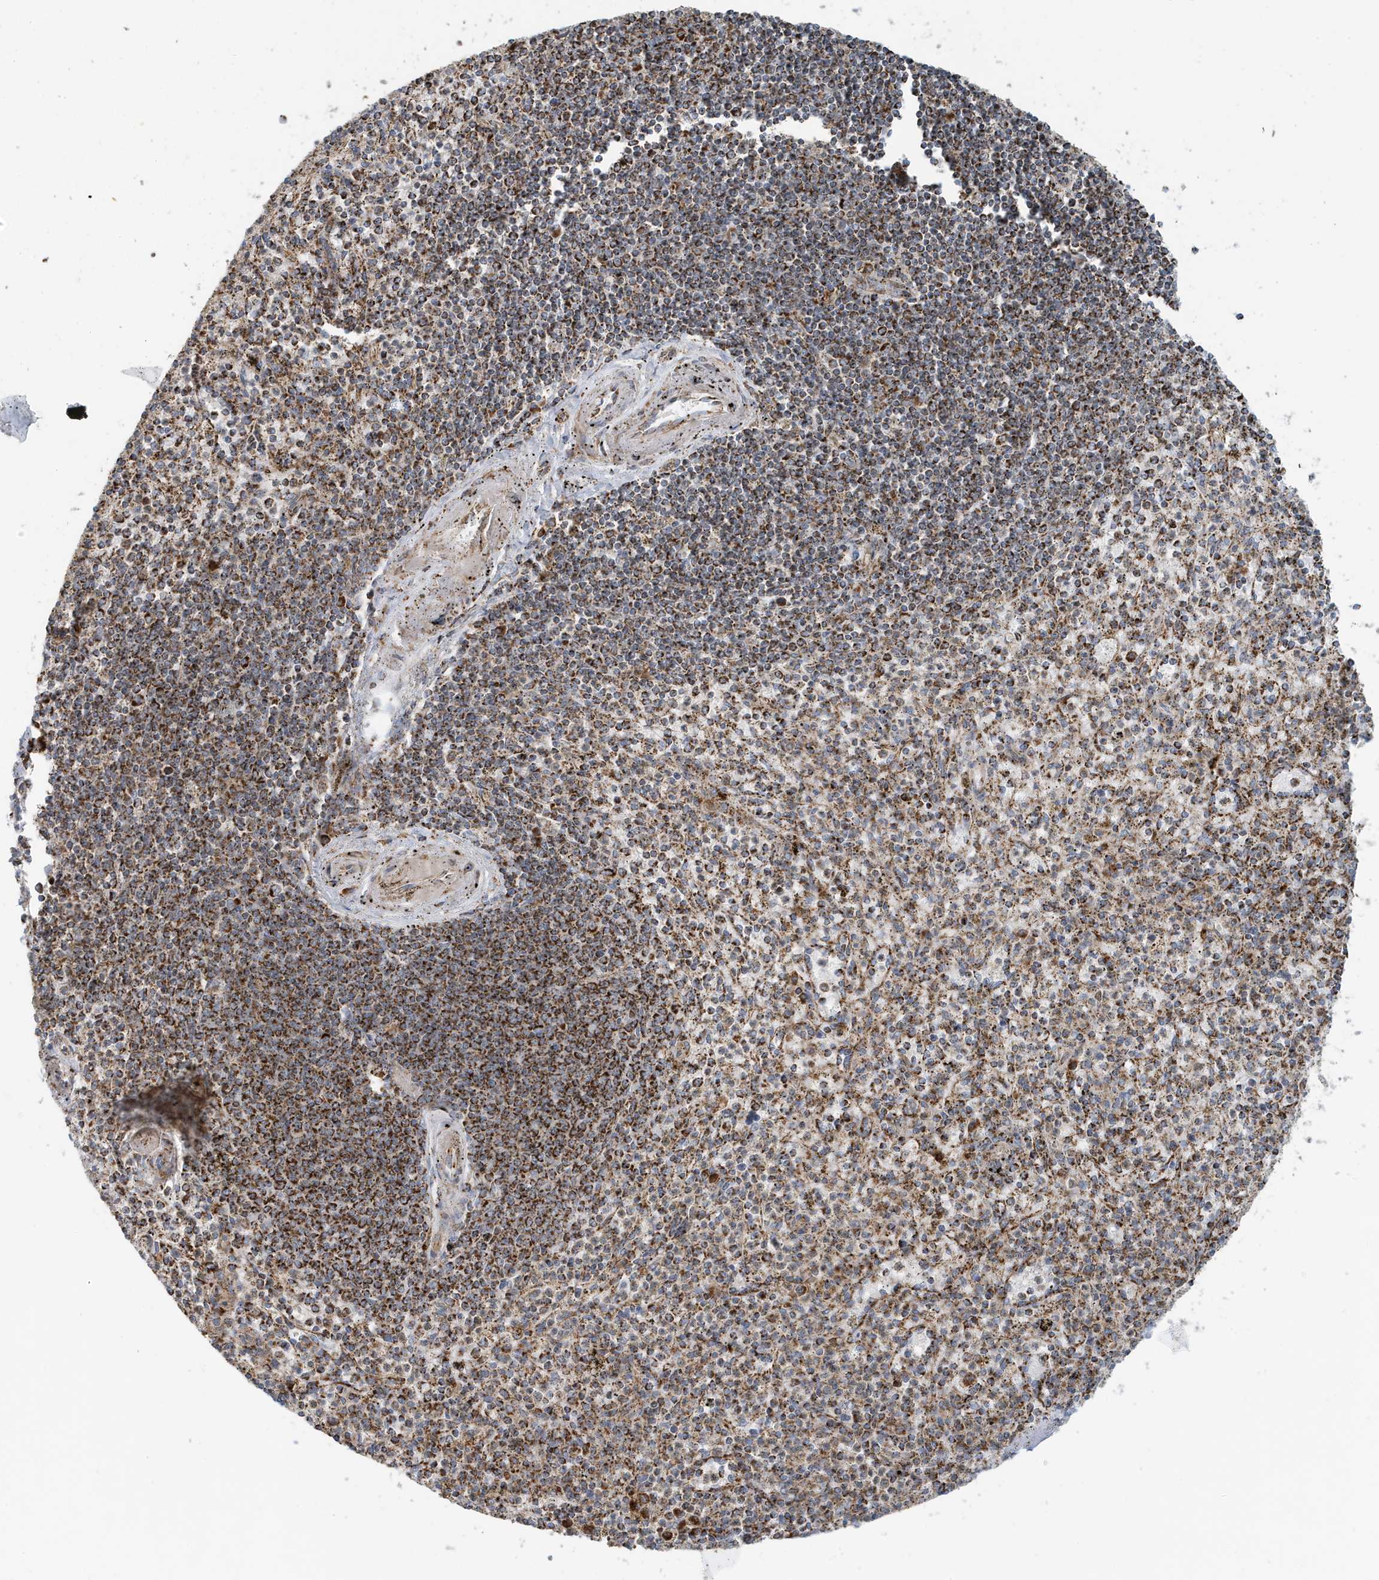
{"staining": {"intensity": "moderate", "quantity": "25%-75%", "location": "cytoplasmic/membranous"}, "tissue": "spleen", "cell_type": "Cells in red pulp", "image_type": "normal", "snomed": [{"axis": "morphology", "description": "Normal tissue, NOS"}, {"axis": "topography", "description": "Spleen"}], "caption": "IHC staining of unremarkable spleen, which exhibits medium levels of moderate cytoplasmic/membranous expression in about 25%-75% of cells in red pulp indicating moderate cytoplasmic/membranous protein positivity. The staining was performed using DAB (brown) for protein detection and nuclei were counterstained in hematoxylin (blue).", "gene": "MAN1A1", "patient": {"sex": "male", "age": 72}}